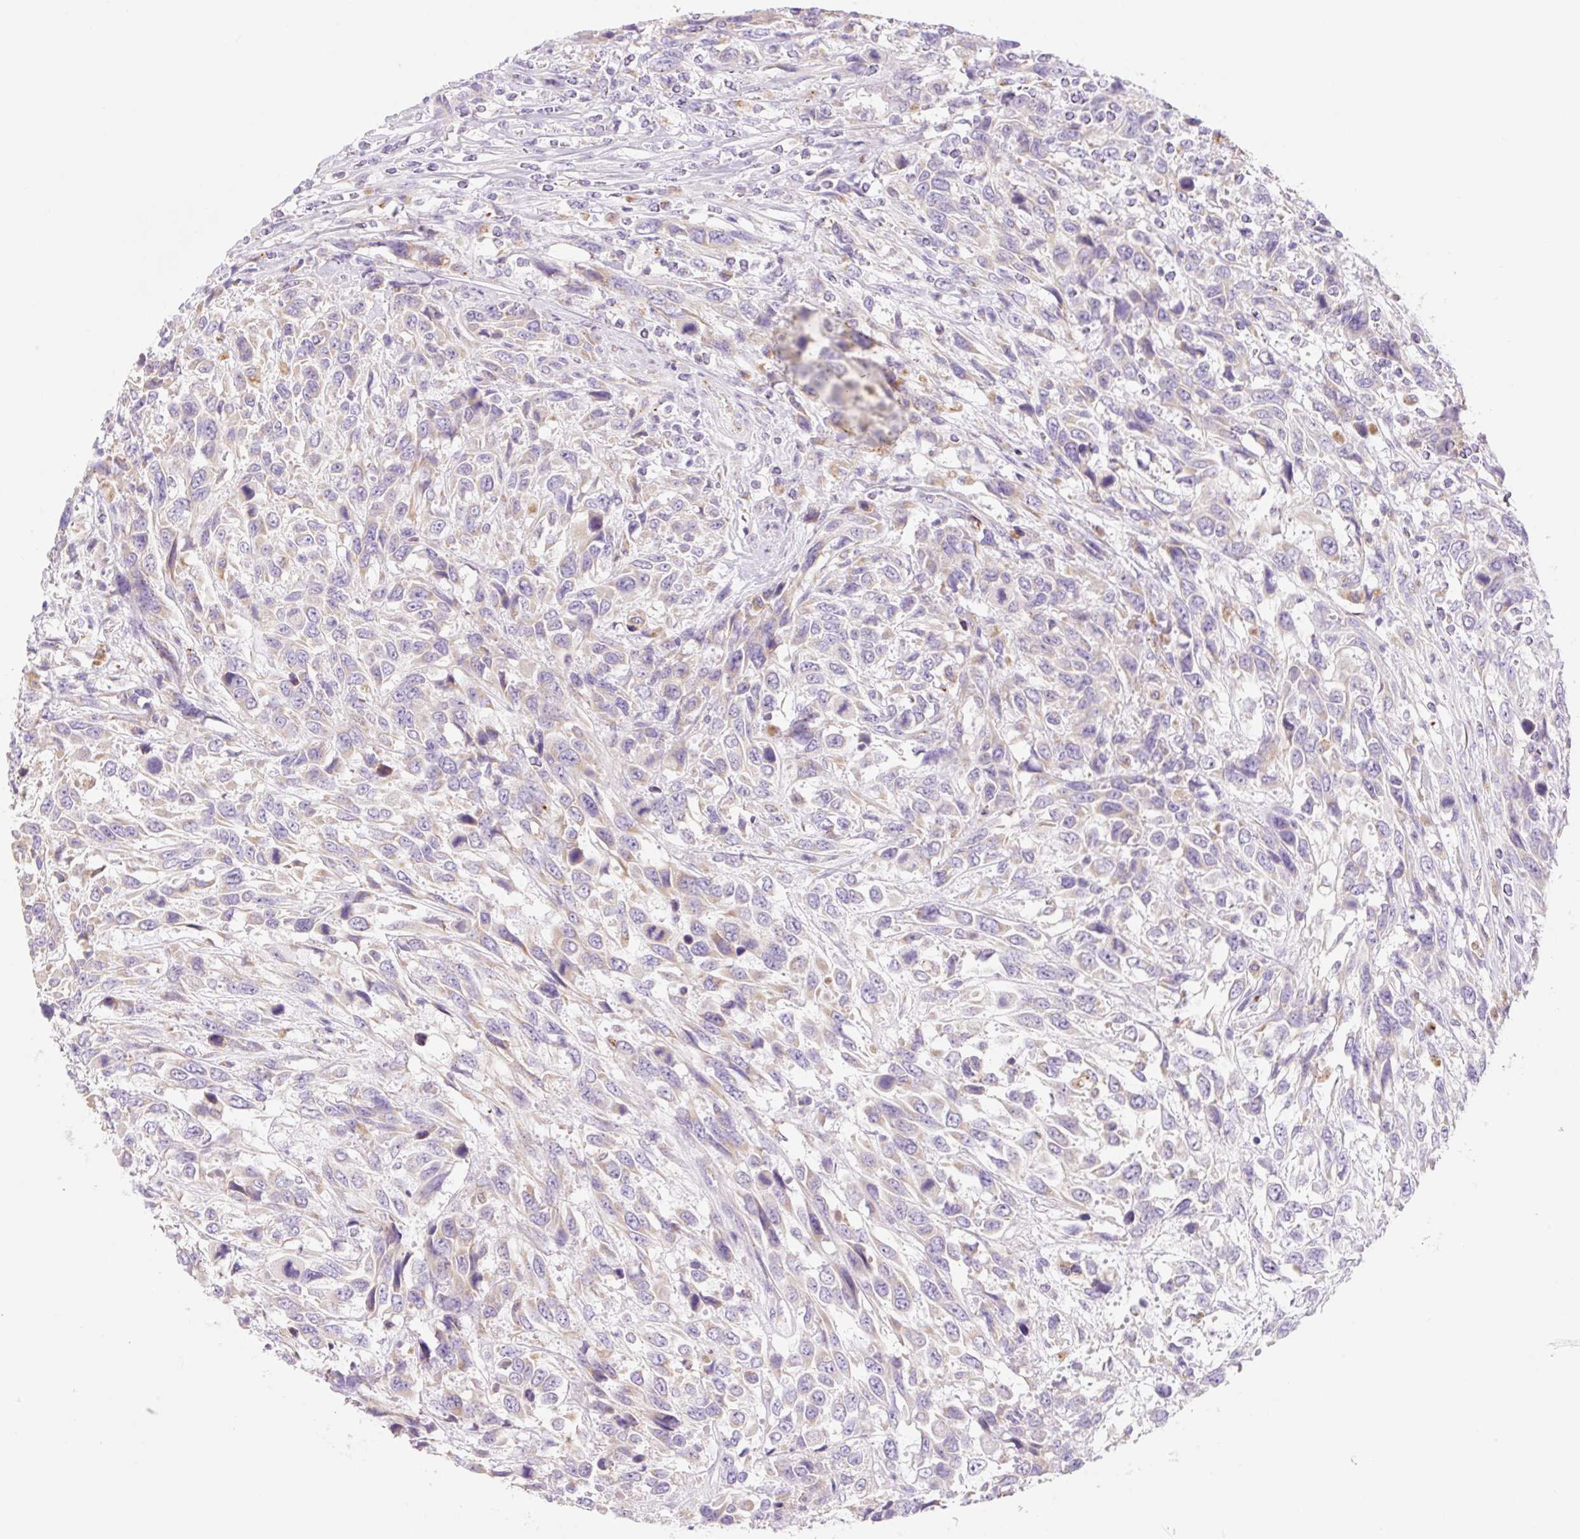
{"staining": {"intensity": "weak", "quantity": "<25%", "location": "cytoplasmic/membranous"}, "tissue": "urothelial cancer", "cell_type": "Tumor cells", "image_type": "cancer", "snomed": [{"axis": "morphology", "description": "Urothelial carcinoma, High grade"}, {"axis": "topography", "description": "Urinary bladder"}], "caption": "A high-resolution photomicrograph shows IHC staining of urothelial cancer, which exhibits no significant expression in tumor cells. (DAB (3,3'-diaminobenzidine) immunohistochemistry, high magnification).", "gene": "CLEC3A", "patient": {"sex": "female", "age": 70}}